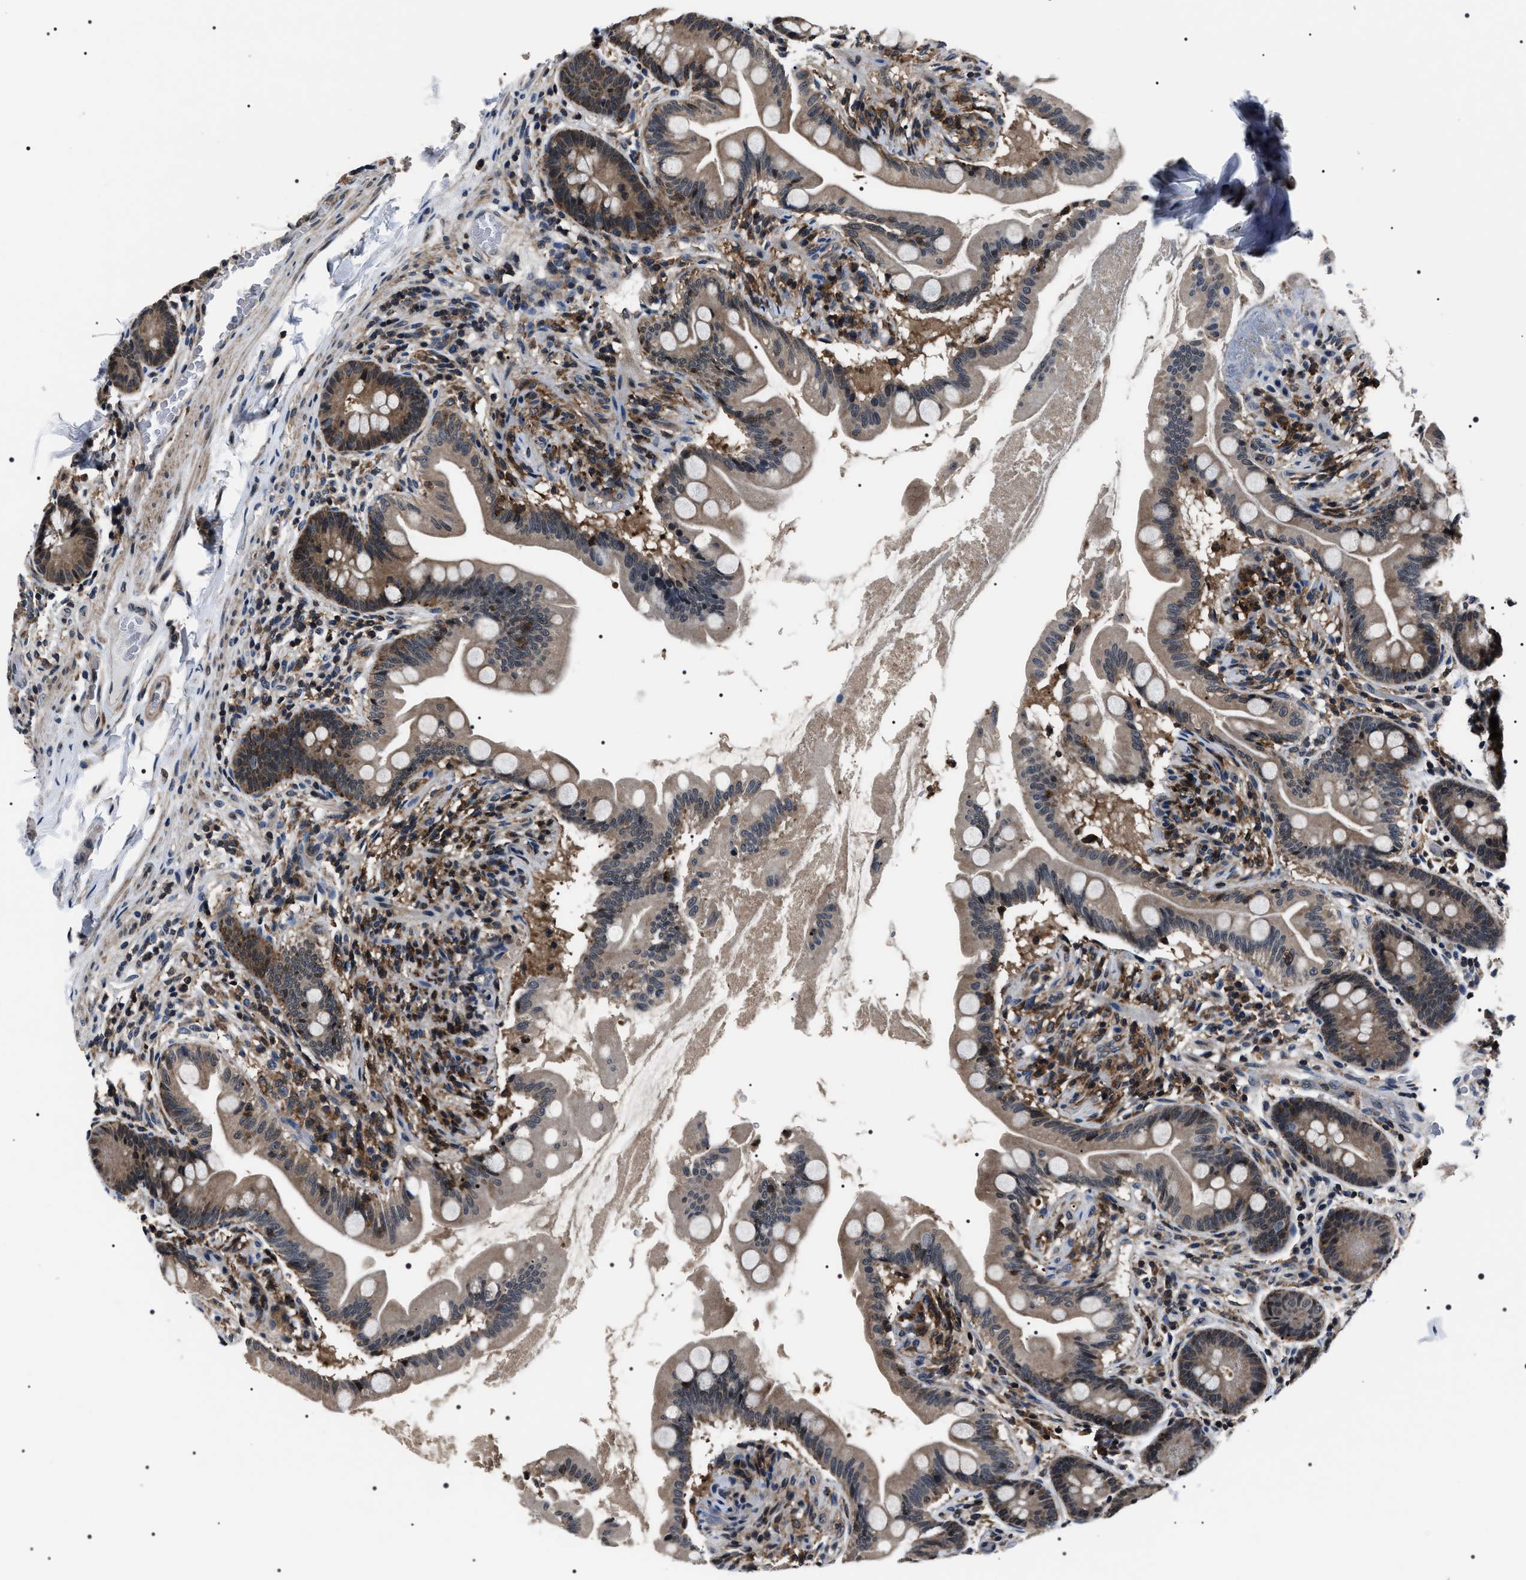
{"staining": {"intensity": "weak", "quantity": ">75%", "location": "cytoplasmic/membranous"}, "tissue": "small intestine", "cell_type": "Glandular cells", "image_type": "normal", "snomed": [{"axis": "morphology", "description": "Normal tissue, NOS"}, {"axis": "topography", "description": "Small intestine"}], "caption": "Protein expression analysis of unremarkable human small intestine reveals weak cytoplasmic/membranous positivity in approximately >75% of glandular cells.", "gene": "SIPA1", "patient": {"sex": "female", "age": 56}}